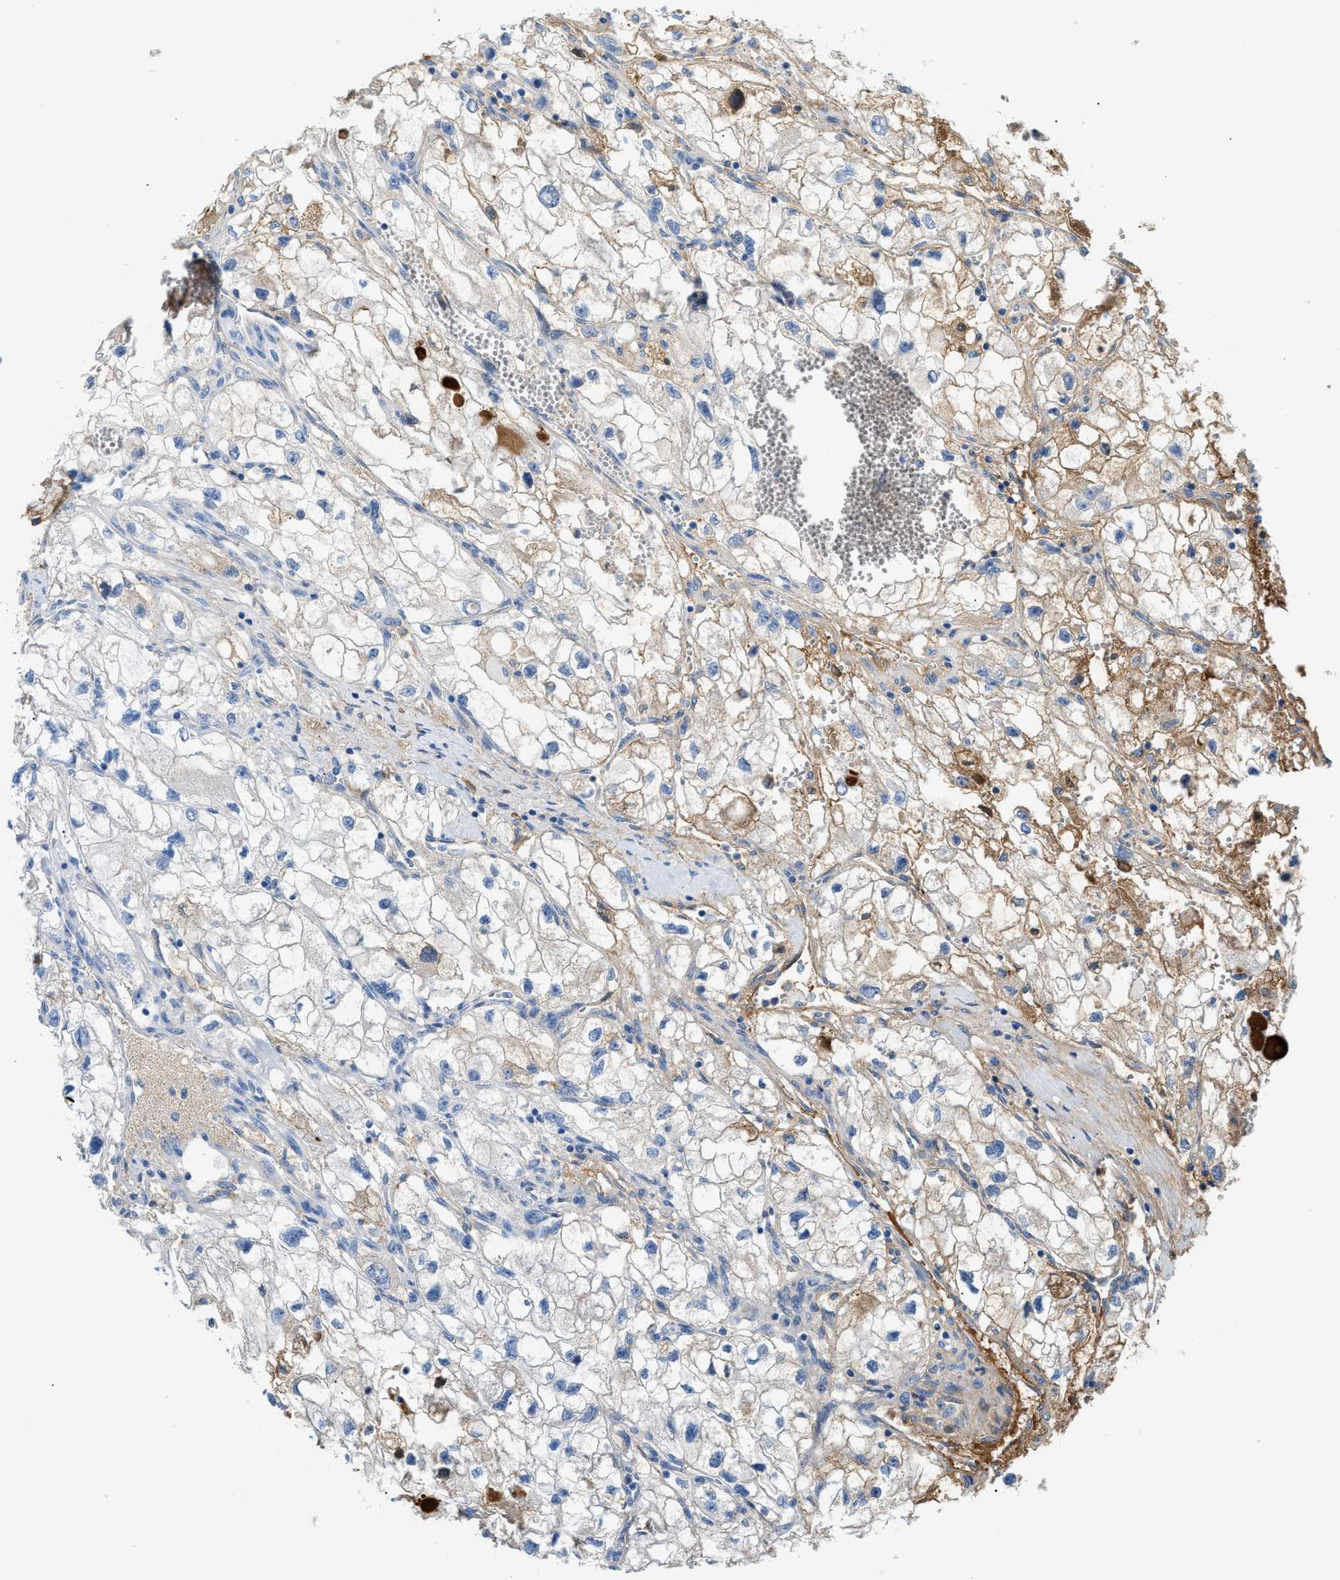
{"staining": {"intensity": "moderate", "quantity": "<25%", "location": "cytoplasmic/membranous"}, "tissue": "renal cancer", "cell_type": "Tumor cells", "image_type": "cancer", "snomed": [{"axis": "morphology", "description": "Adenocarcinoma, NOS"}, {"axis": "topography", "description": "Kidney"}], "caption": "Brown immunohistochemical staining in human renal cancer (adenocarcinoma) shows moderate cytoplasmic/membranous staining in approximately <25% of tumor cells.", "gene": "CFI", "patient": {"sex": "female", "age": 70}}